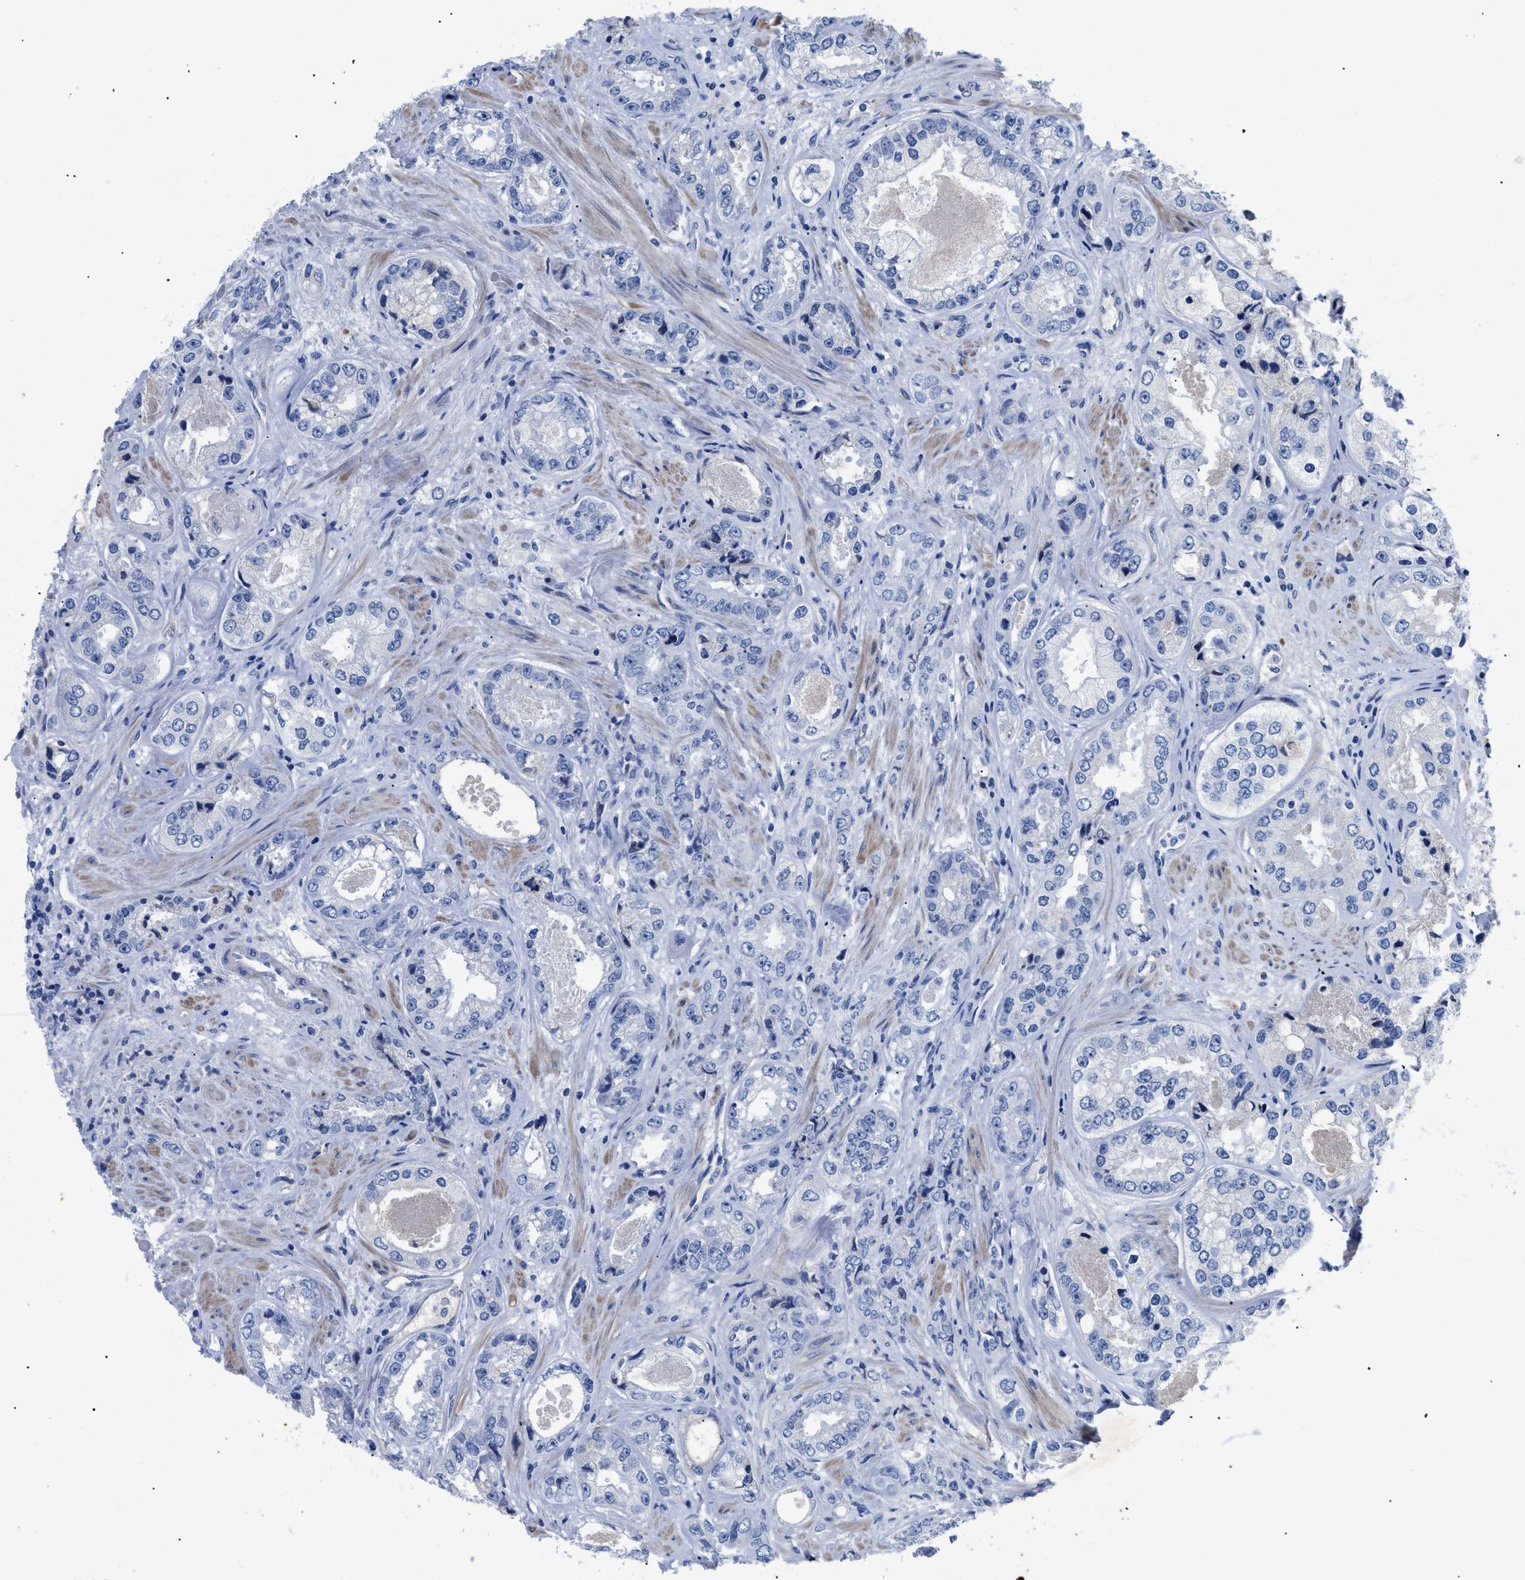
{"staining": {"intensity": "negative", "quantity": "none", "location": "none"}, "tissue": "prostate cancer", "cell_type": "Tumor cells", "image_type": "cancer", "snomed": [{"axis": "morphology", "description": "Adenocarcinoma, High grade"}, {"axis": "topography", "description": "Prostate"}], "caption": "The immunohistochemistry (IHC) image has no significant staining in tumor cells of prostate high-grade adenocarcinoma tissue.", "gene": "TMEM68", "patient": {"sex": "male", "age": 61}}